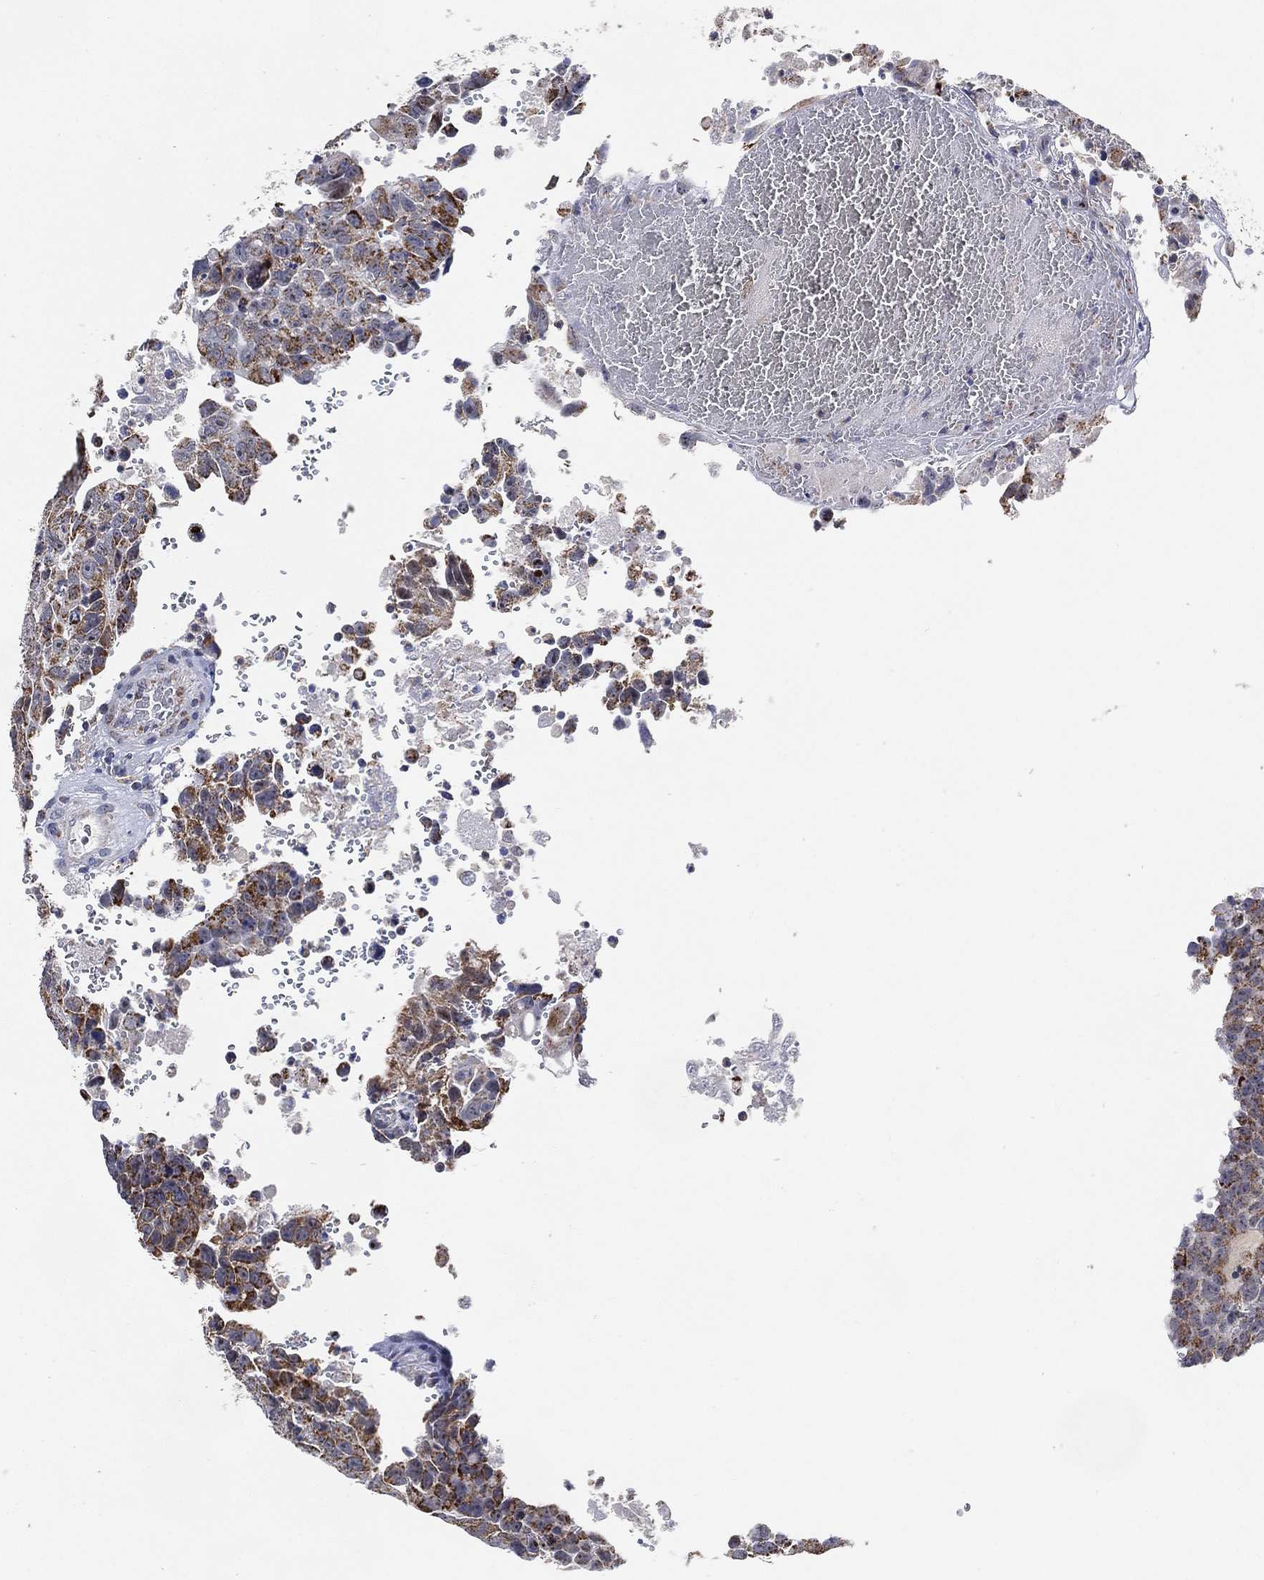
{"staining": {"intensity": "moderate", "quantity": "<25%", "location": "cytoplasmic/membranous"}, "tissue": "testis cancer", "cell_type": "Tumor cells", "image_type": "cancer", "snomed": [{"axis": "morphology", "description": "Carcinoma, Embryonal, NOS"}, {"axis": "topography", "description": "Testis"}], "caption": "This photomicrograph reveals testis cancer stained with immunohistochemistry to label a protein in brown. The cytoplasmic/membranous of tumor cells show moderate positivity for the protein. Nuclei are counter-stained blue.", "gene": "GCAT", "patient": {"sex": "male", "age": 24}}